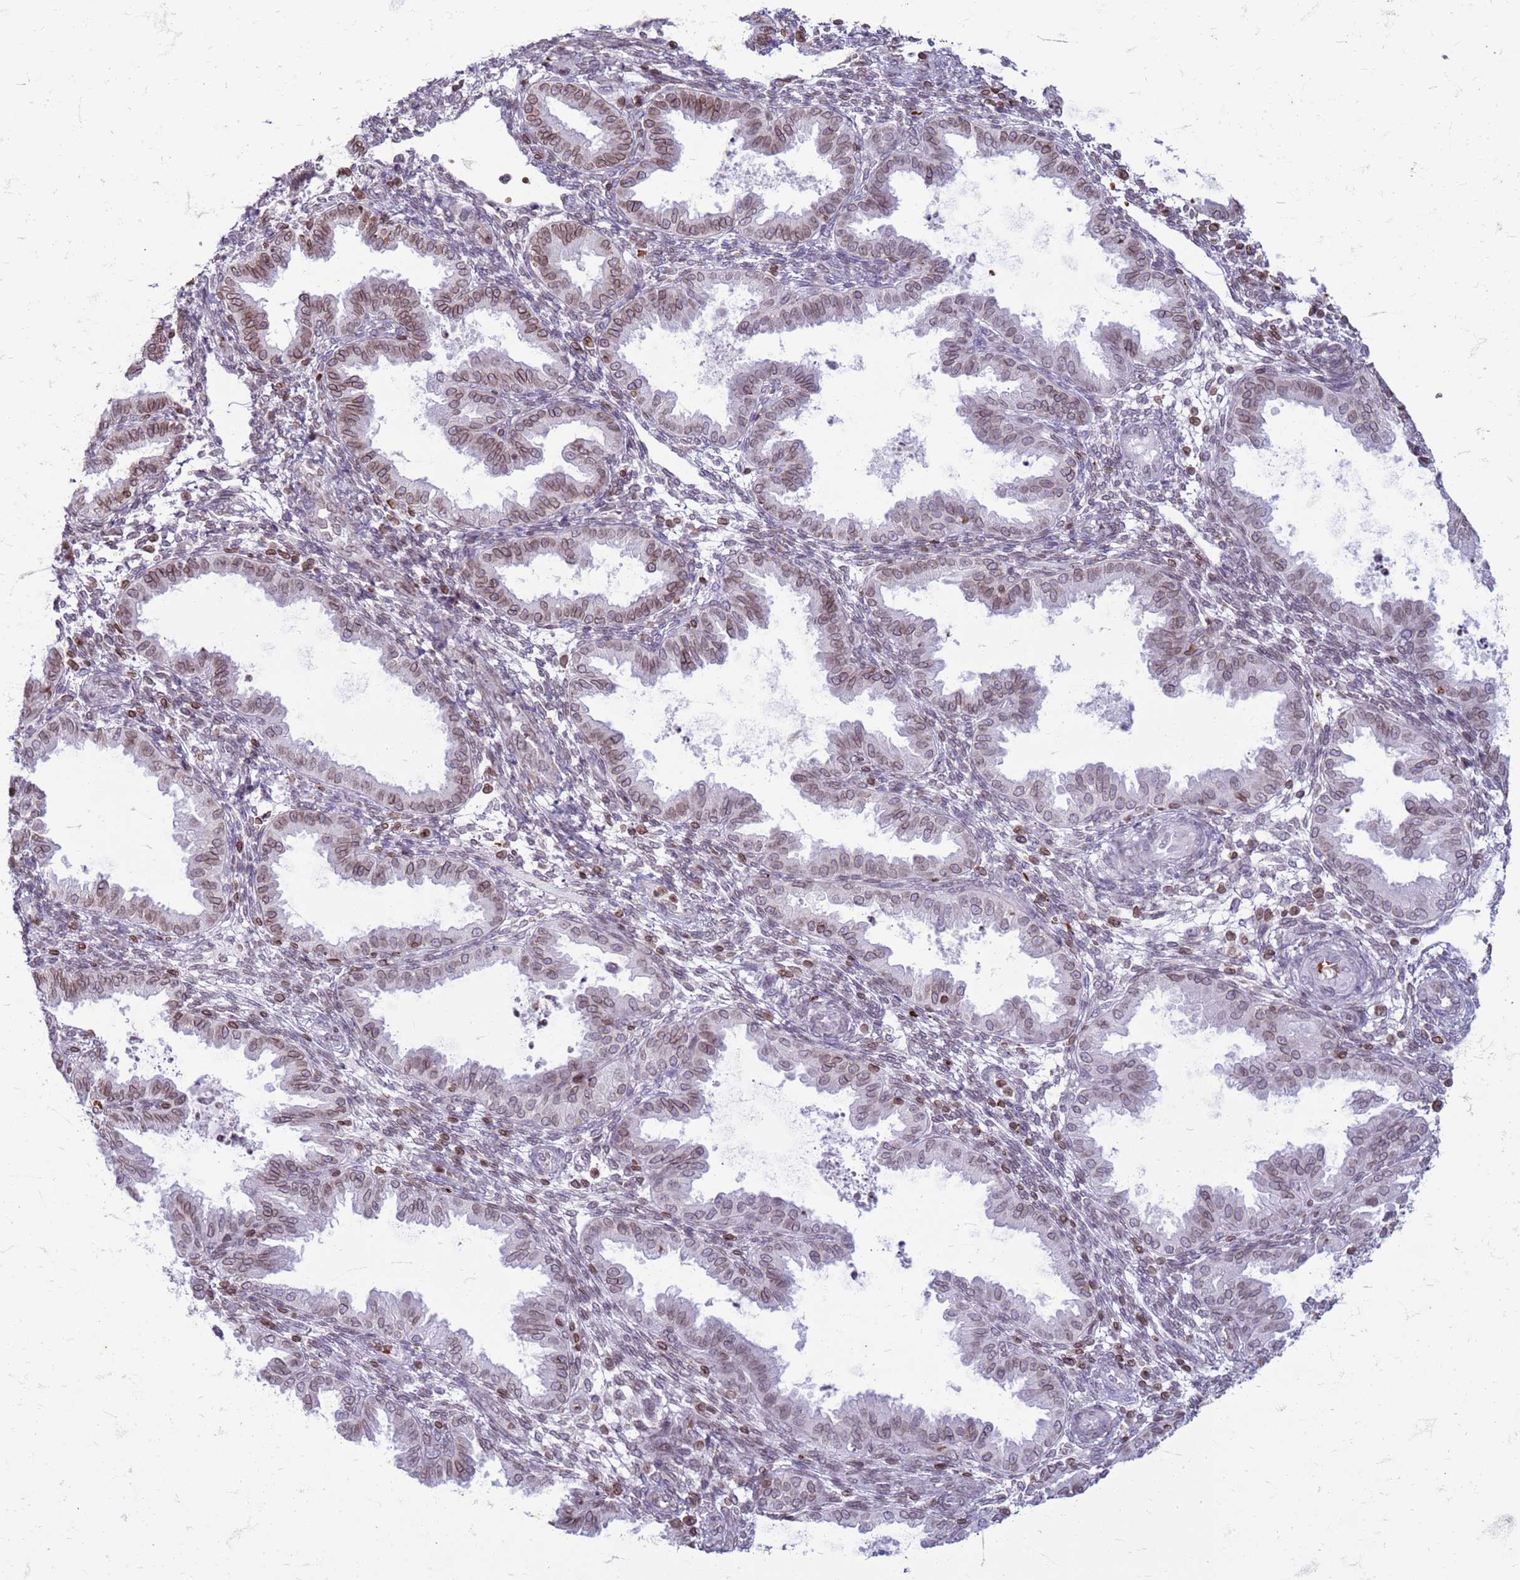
{"staining": {"intensity": "moderate", "quantity": "25%-75%", "location": "cytoplasmic/membranous,nuclear"}, "tissue": "endometrium", "cell_type": "Cells in endometrial stroma", "image_type": "normal", "snomed": [{"axis": "morphology", "description": "Normal tissue, NOS"}, {"axis": "topography", "description": "Endometrium"}], "caption": "Immunohistochemical staining of benign endometrium reveals moderate cytoplasmic/membranous,nuclear protein staining in about 25%-75% of cells in endometrial stroma.", "gene": "METTL25B", "patient": {"sex": "female", "age": 33}}